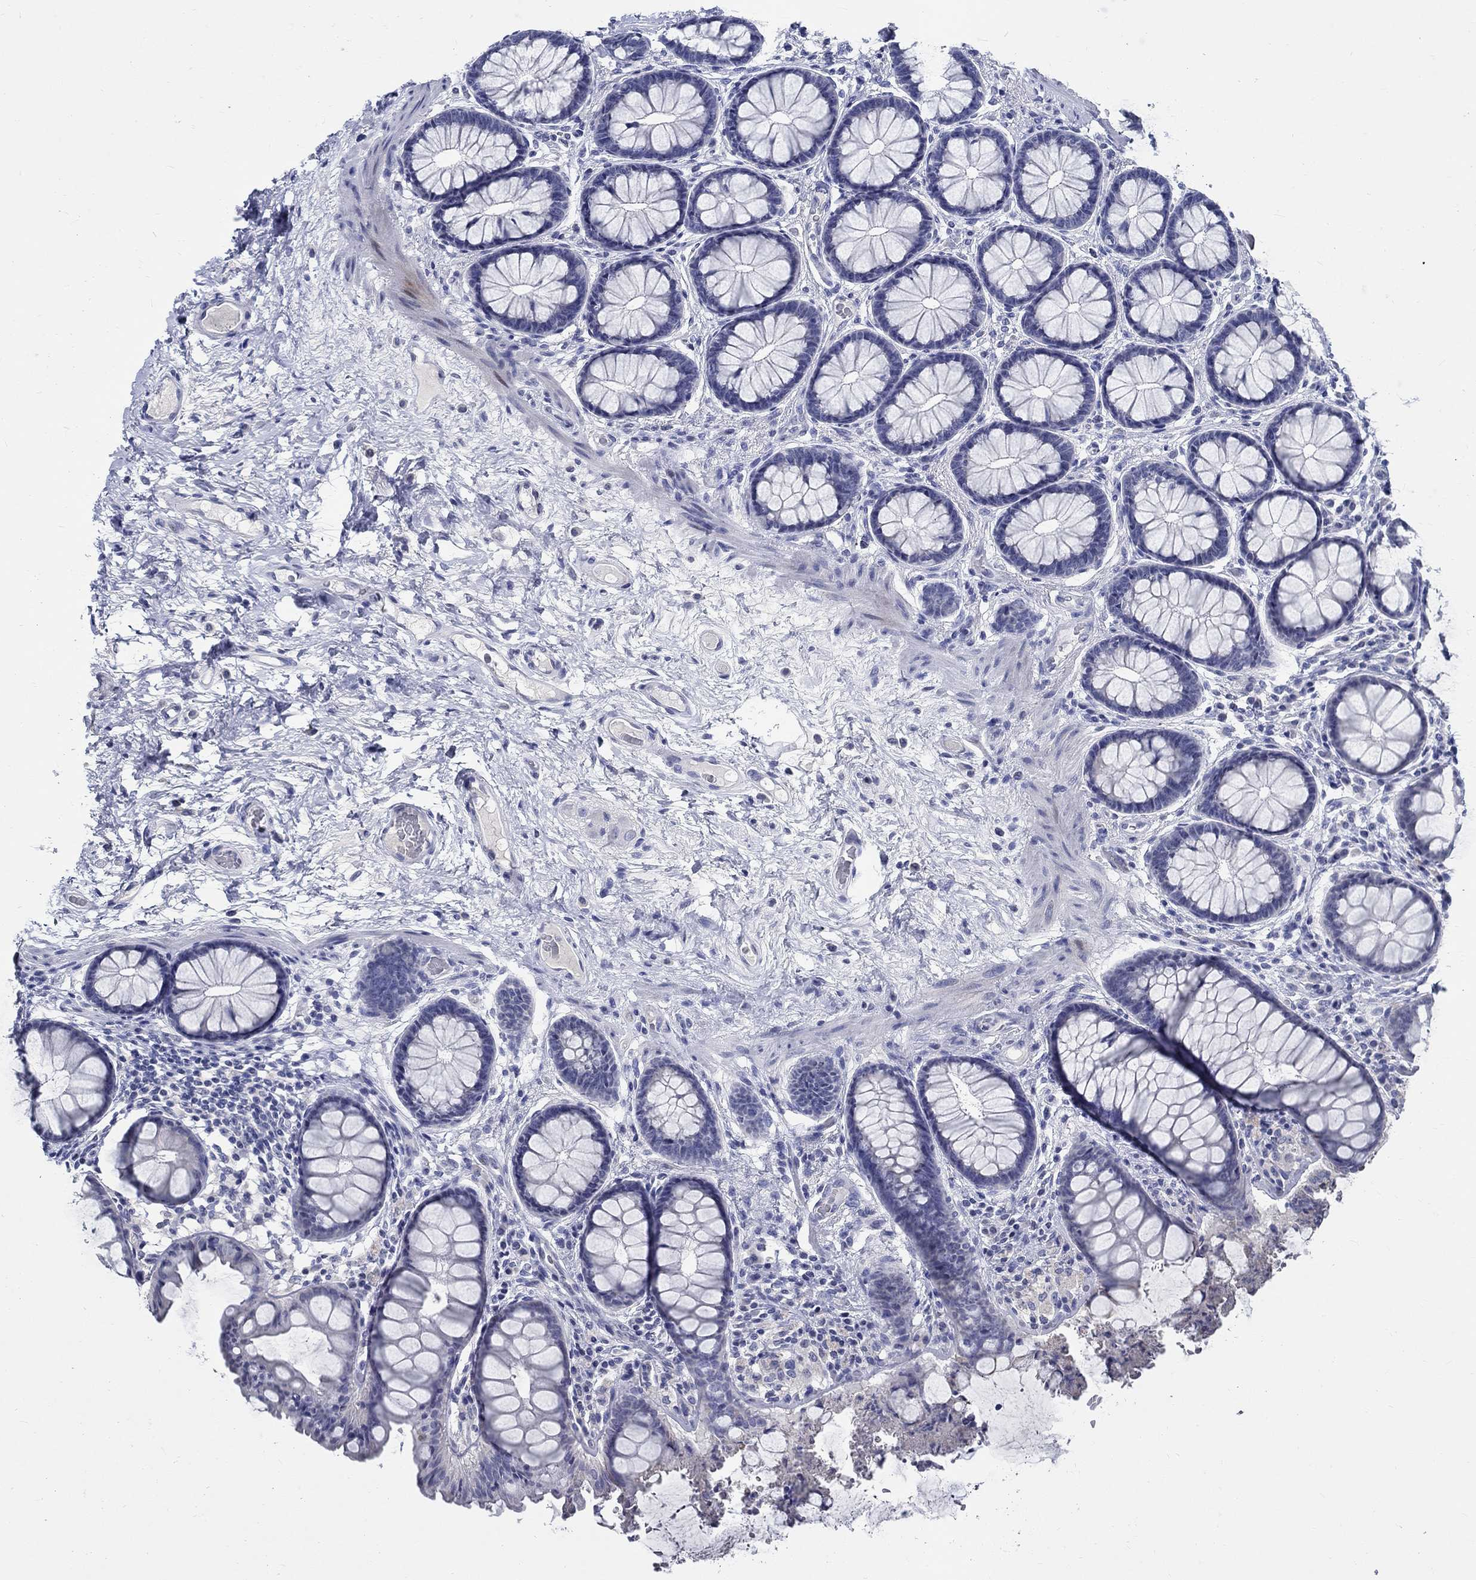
{"staining": {"intensity": "negative", "quantity": "none", "location": "none"}, "tissue": "colon", "cell_type": "Endothelial cells", "image_type": "normal", "snomed": [{"axis": "morphology", "description": "Normal tissue, NOS"}, {"axis": "topography", "description": "Colon"}], "caption": "DAB immunohistochemical staining of normal colon shows no significant expression in endothelial cells. Nuclei are stained in blue.", "gene": "CETN1", "patient": {"sex": "female", "age": 65}}